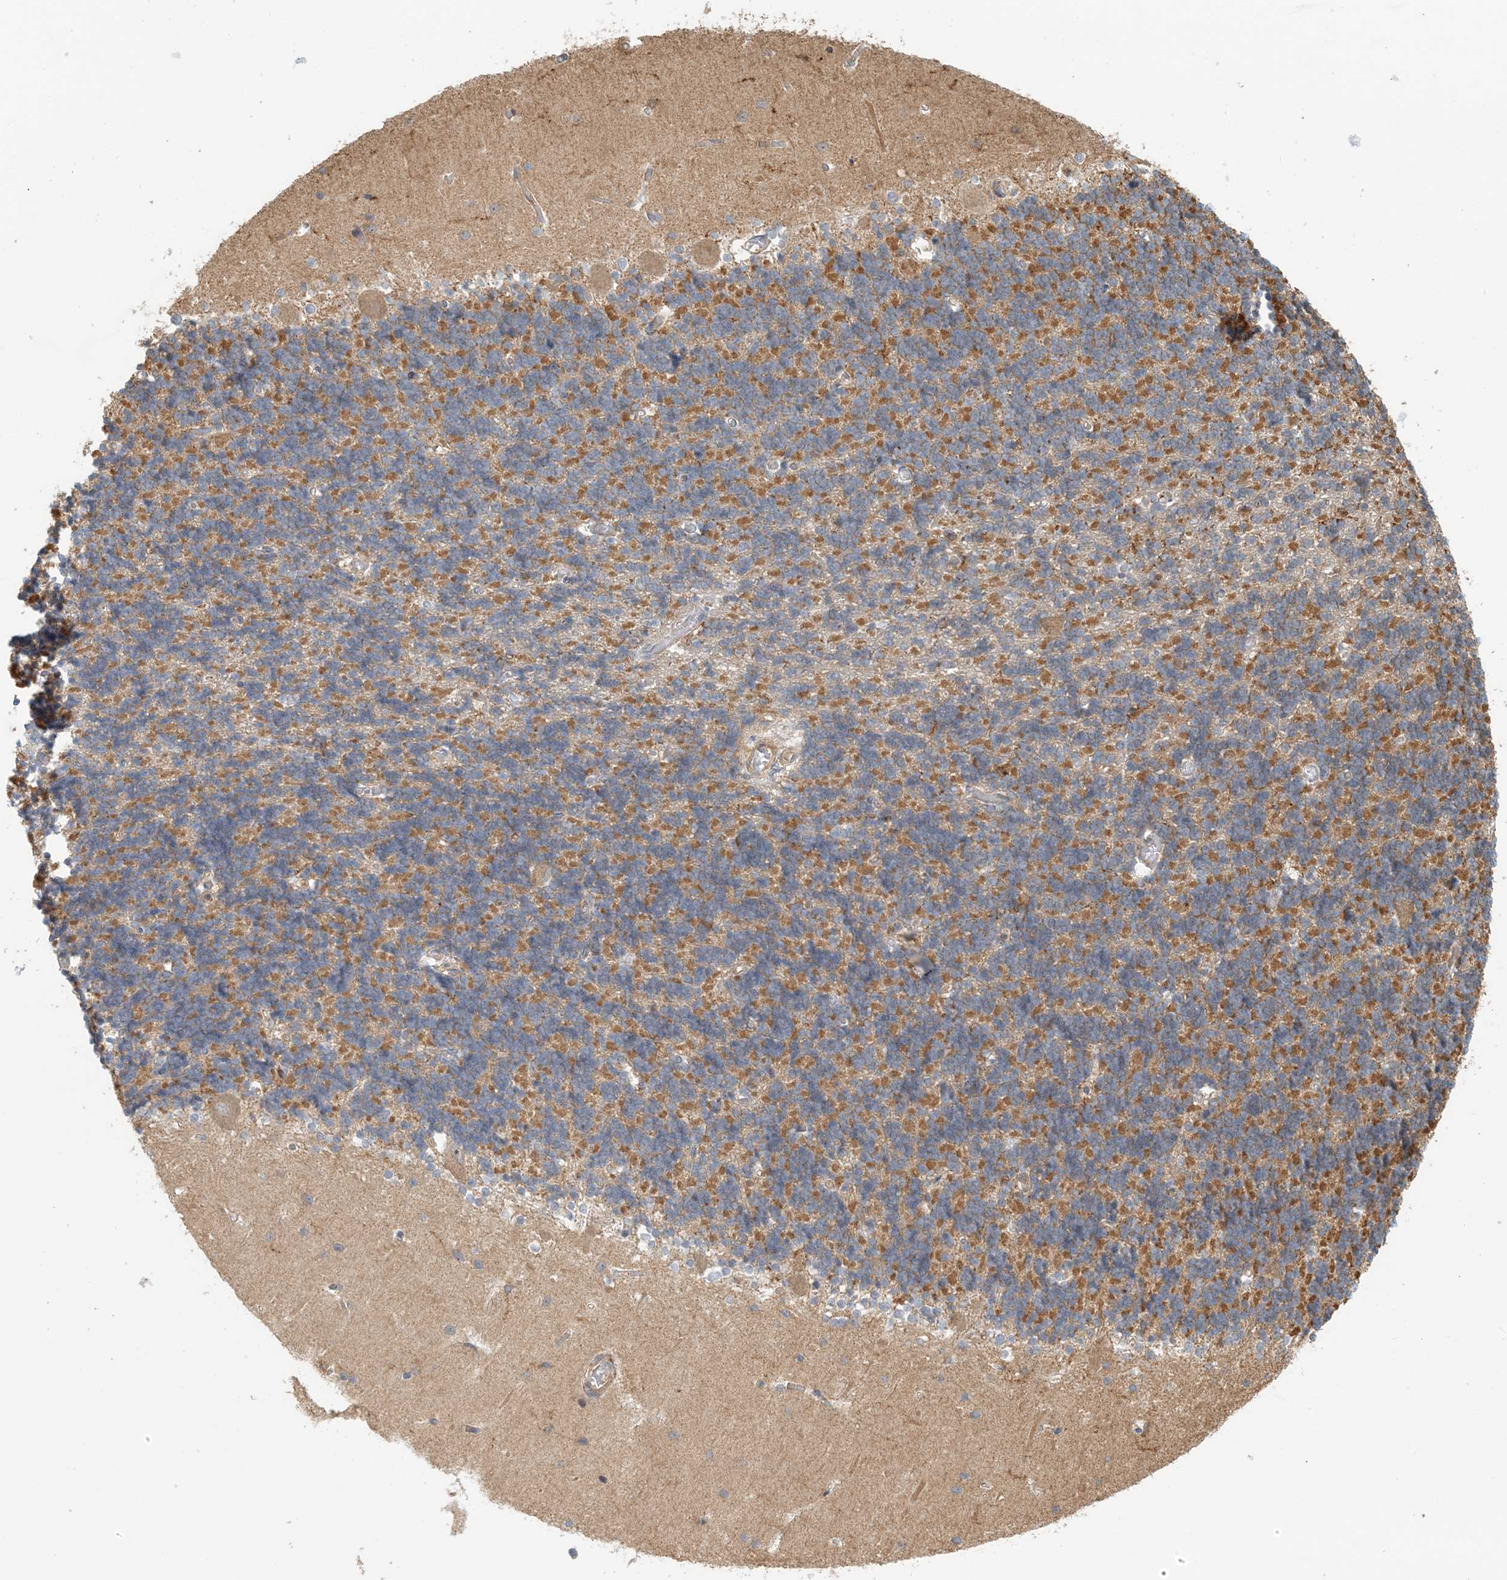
{"staining": {"intensity": "moderate", "quantity": "25%-75%", "location": "cytoplasmic/membranous"}, "tissue": "cerebellum", "cell_type": "Cells in granular layer", "image_type": "normal", "snomed": [{"axis": "morphology", "description": "Normal tissue, NOS"}, {"axis": "topography", "description": "Cerebellum"}], "caption": "A micrograph showing moderate cytoplasmic/membranous positivity in about 25%-75% of cells in granular layer in normal cerebellum, as visualized by brown immunohistochemical staining.", "gene": "COLEC11", "patient": {"sex": "male", "age": 37}}